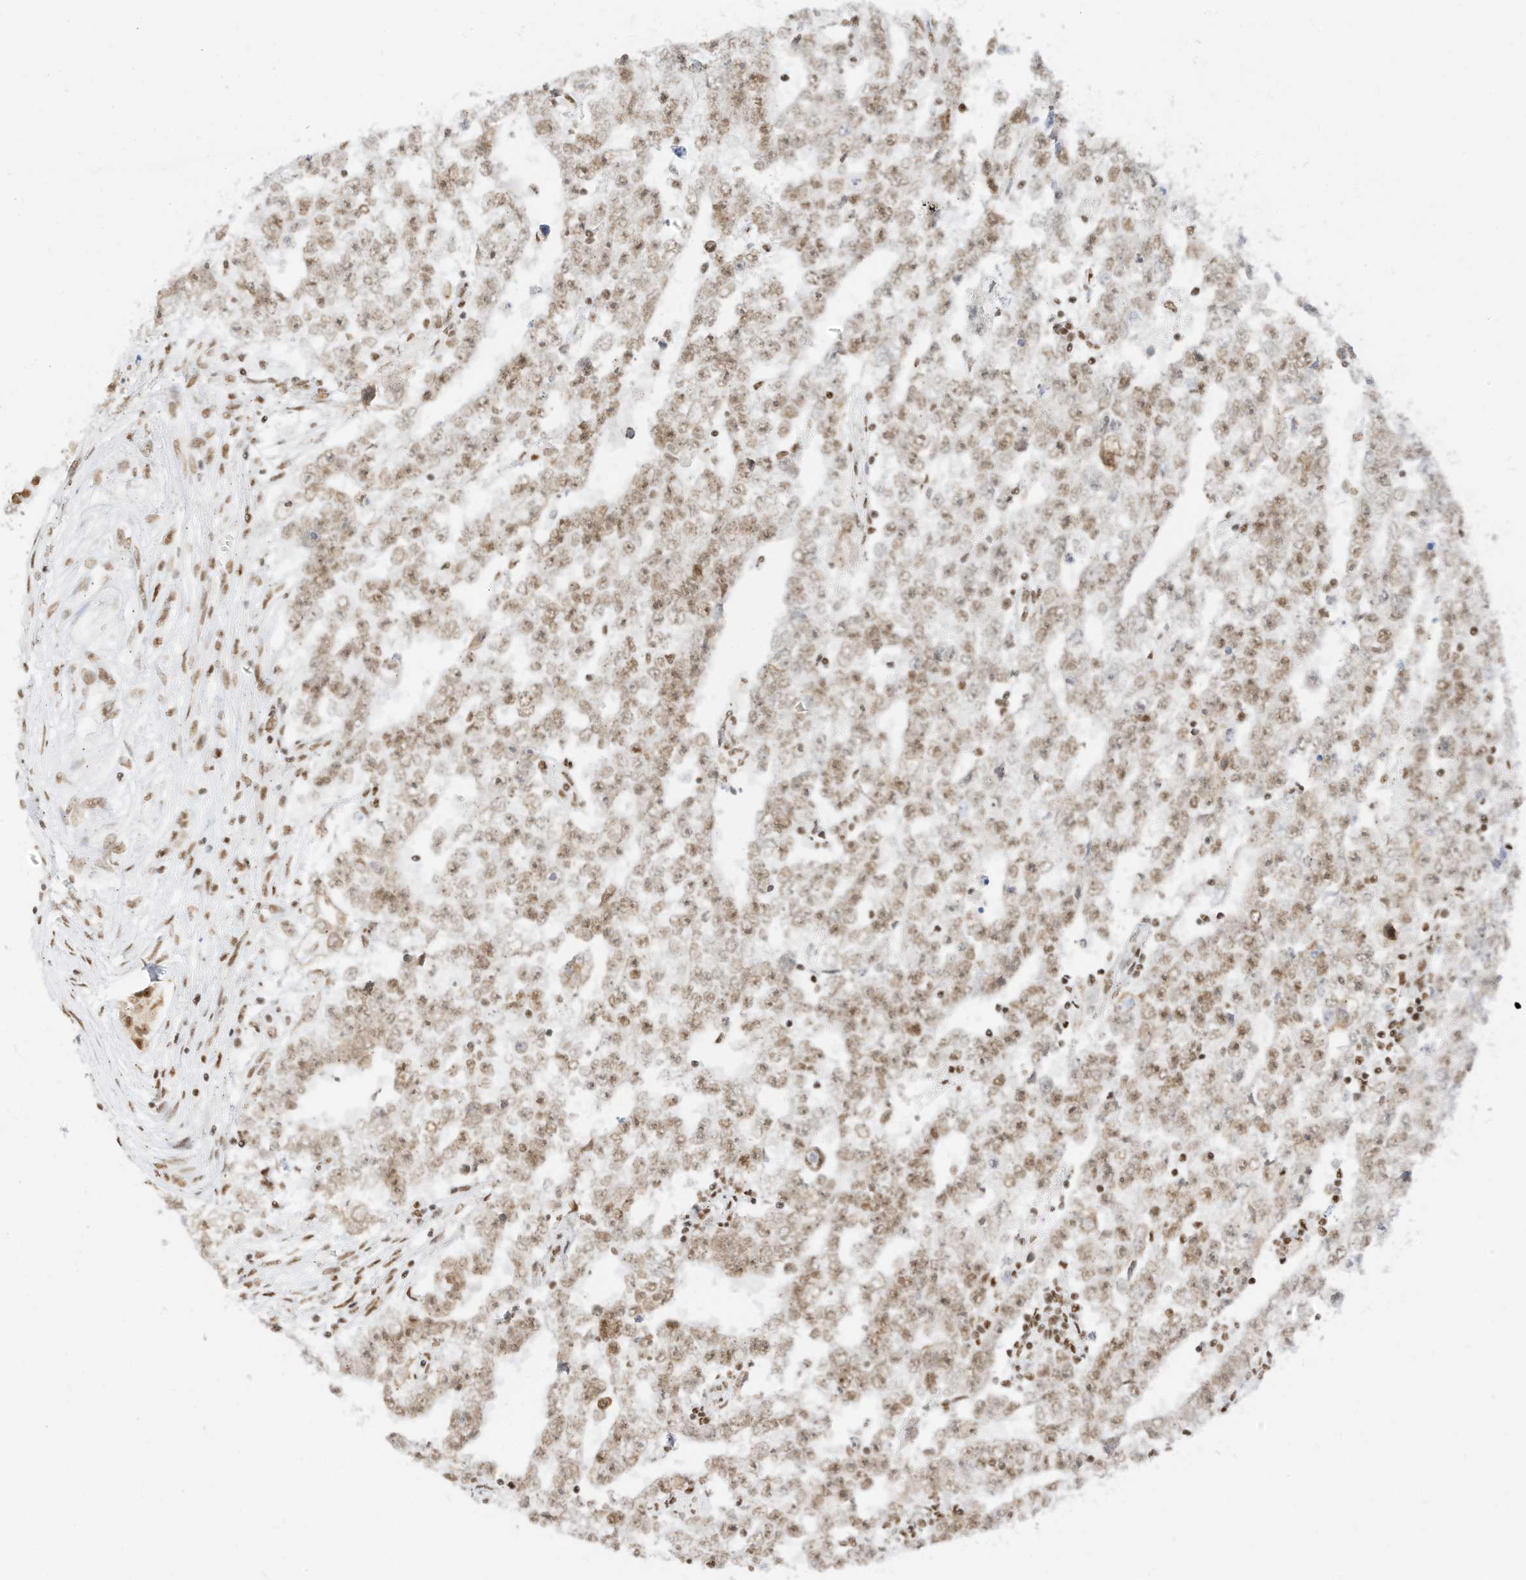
{"staining": {"intensity": "weak", "quantity": ">75%", "location": "nuclear"}, "tissue": "testis cancer", "cell_type": "Tumor cells", "image_type": "cancer", "snomed": [{"axis": "morphology", "description": "Carcinoma, Embryonal, NOS"}, {"axis": "topography", "description": "Testis"}], "caption": "Immunohistochemistry (IHC) photomicrograph of human testis cancer (embryonal carcinoma) stained for a protein (brown), which reveals low levels of weak nuclear expression in about >75% of tumor cells.", "gene": "SMARCA2", "patient": {"sex": "male", "age": 25}}